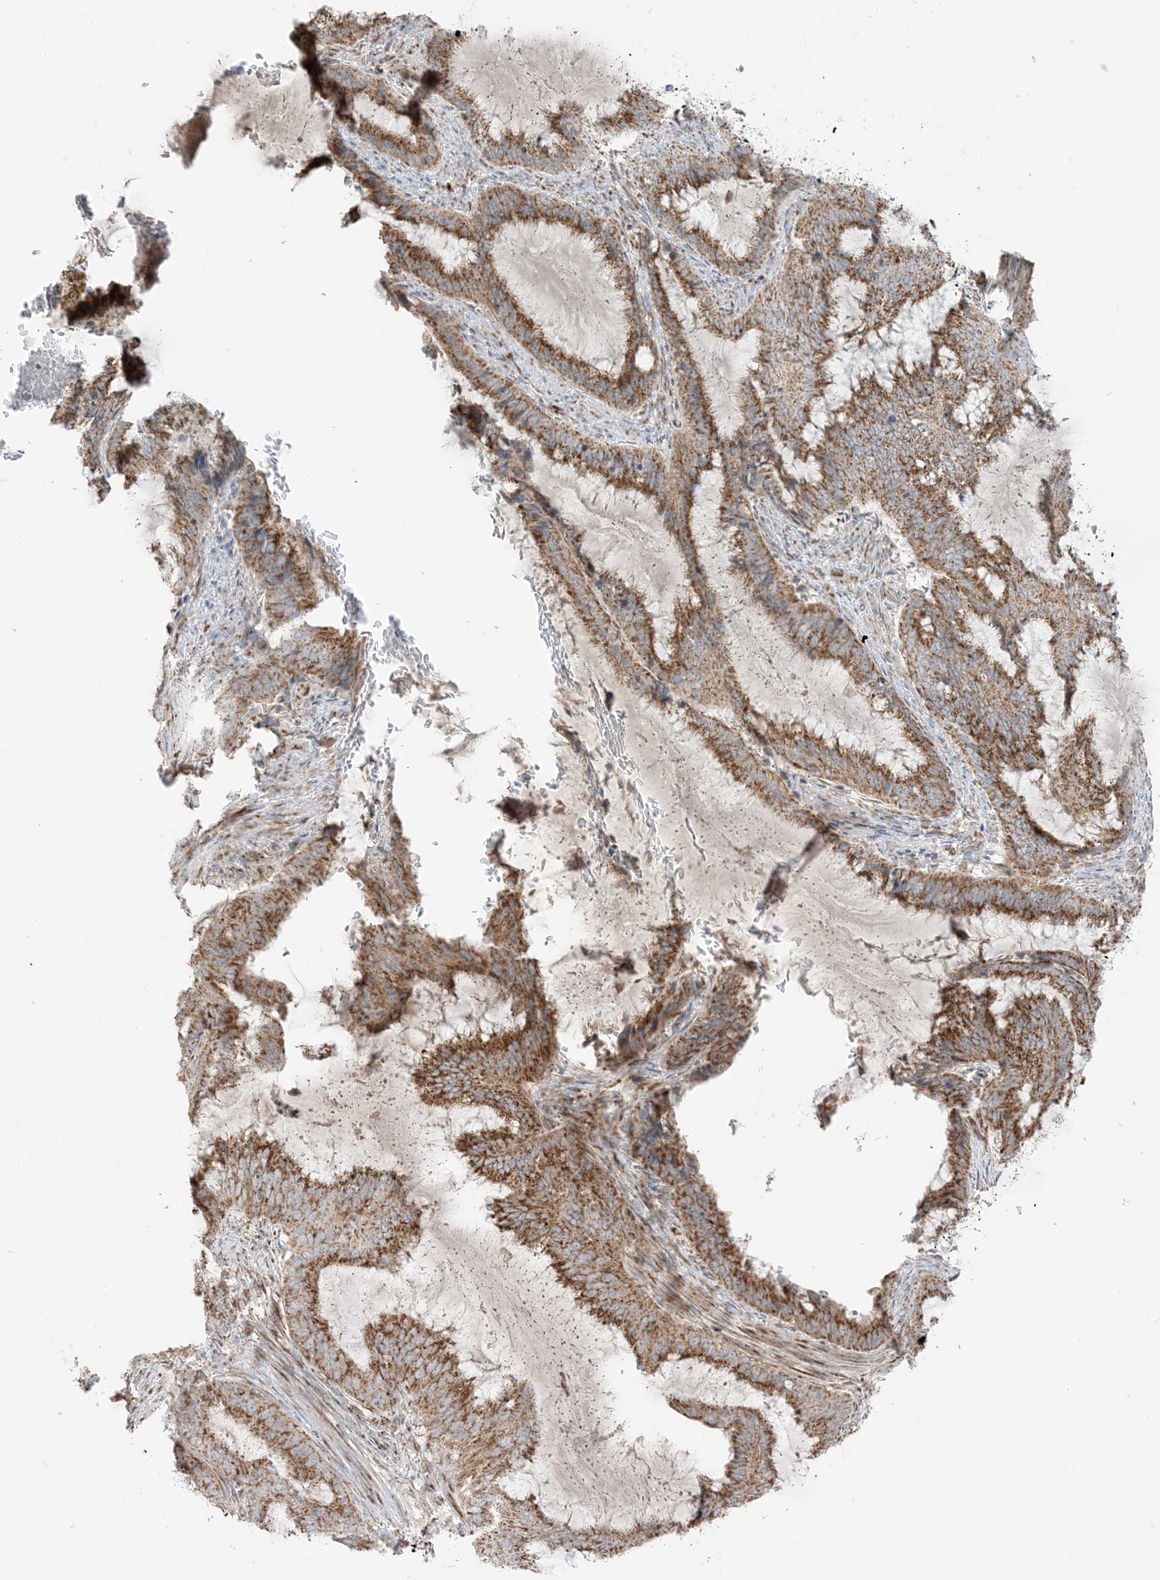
{"staining": {"intensity": "strong", "quantity": ">75%", "location": "cytoplasmic/membranous"}, "tissue": "endometrial cancer", "cell_type": "Tumor cells", "image_type": "cancer", "snomed": [{"axis": "morphology", "description": "Adenocarcinoma, NOS"}, {"axis": "topography", "description": "Endometrium"}], "caption": "Protein staining reveals strong cytoplasmic/membranous staining in approximately >75% of tumor cells in endometrial adenocarcinoma. The protein of interest is stained brown, and the nuclei are stained in blue (DAB IHC with brightfield microscopy, high magnification).", "gene": "SLC25A12", "patient": {"sex": "female", "age": 51}}